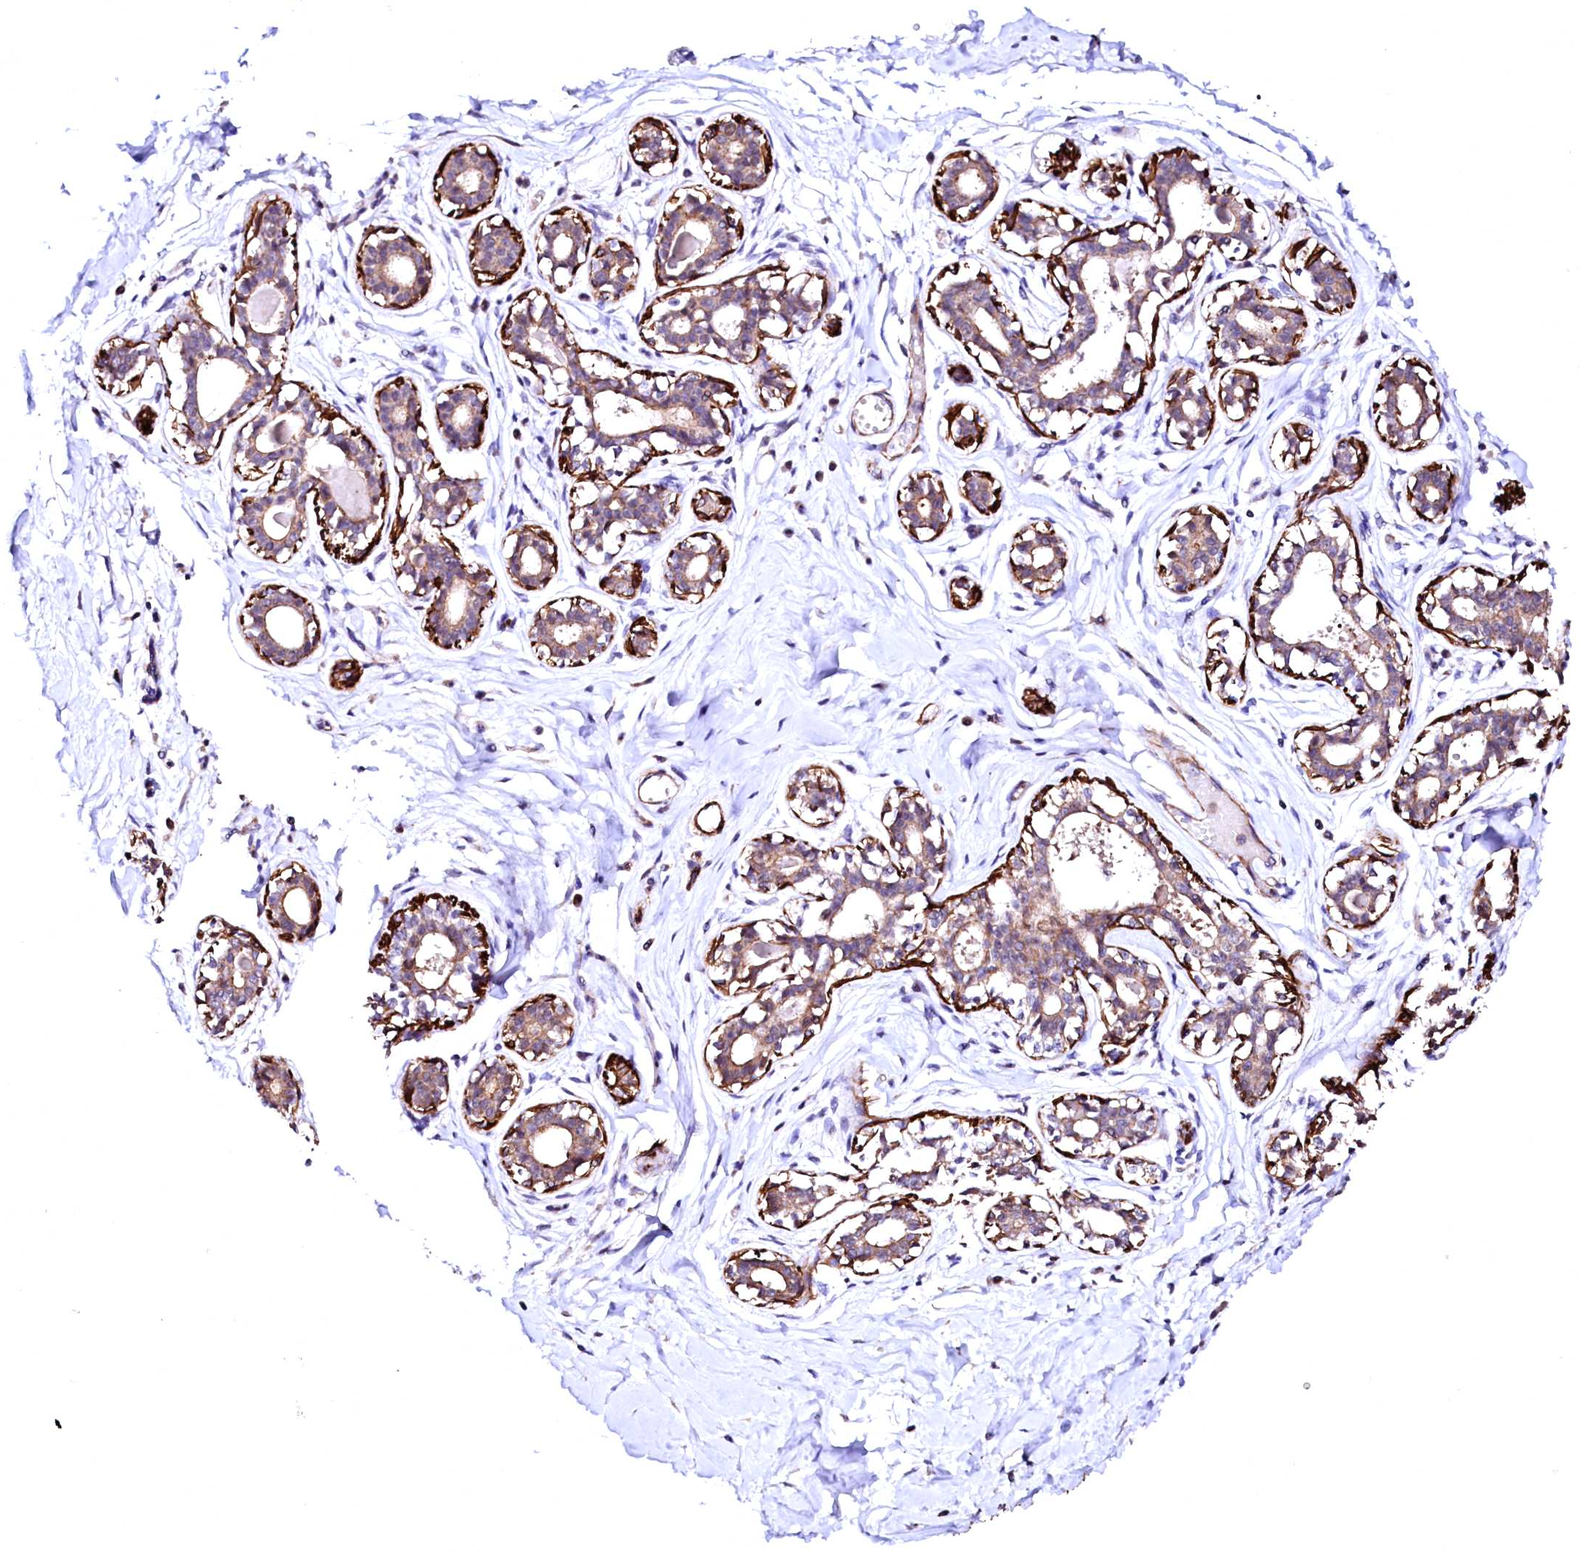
{"staining": {"intensity": "negative", "quantity": "none", "location": "none"}, "tissue": "breast", "cell_type": "Adipocytes", "image_type": "normal", "snomed": [{"axis": "morphology", "description": "Normal tissue, NOS"}, {"axis": "topography", "description": "Breast"}], "caption": "Immunohistochemistry (IHC) of unremarkable human breast reveals no positivity in adipocytes.", "gene": "GPR176", "patient": {"sex": "female", "age": 45}}